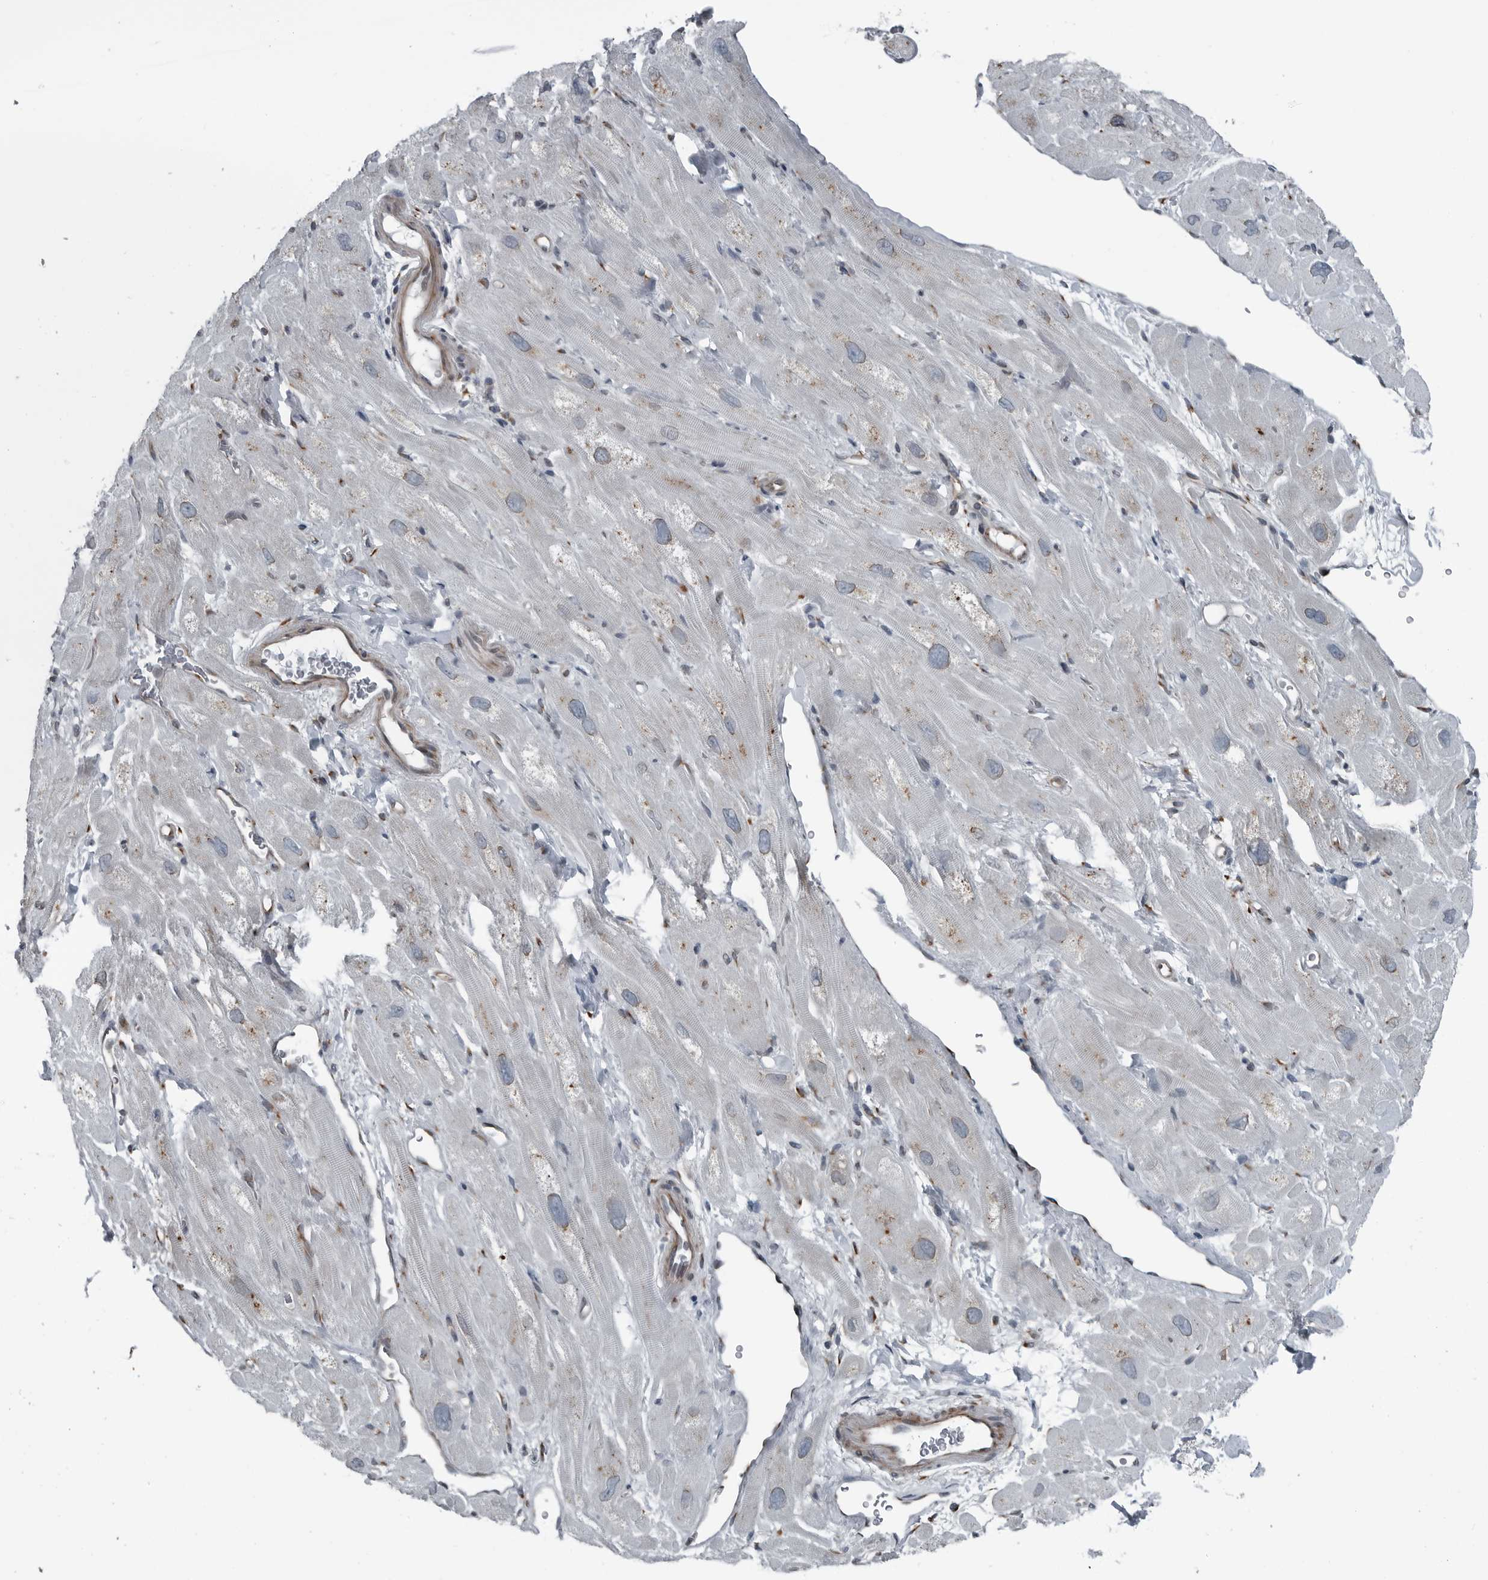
{"staining": {"intensity": "negative", "quantity": "none", "location": "none"}, "tissue": "heart muscle", "cell_type": "Cardiomyocytes", "image_type": "normal", "snomed": [{"axis": "morphology", "description": "Normal tissue, NOS"}, {"axis": "topography", "description": "Heart"}], "caption": "DAB (3,3'-diaminobenzidine) immunohistochemical staining of unremarkable human heart muscle exhibits no significant expression in cardiomyocytes. (Stains: DAB immunohistochemistry with hematoxylin counter stain, Microscopy: brightfield microscopy at high magnification).", "gene": "CEP85", "patient": {"sex": "male", "age": 49}}